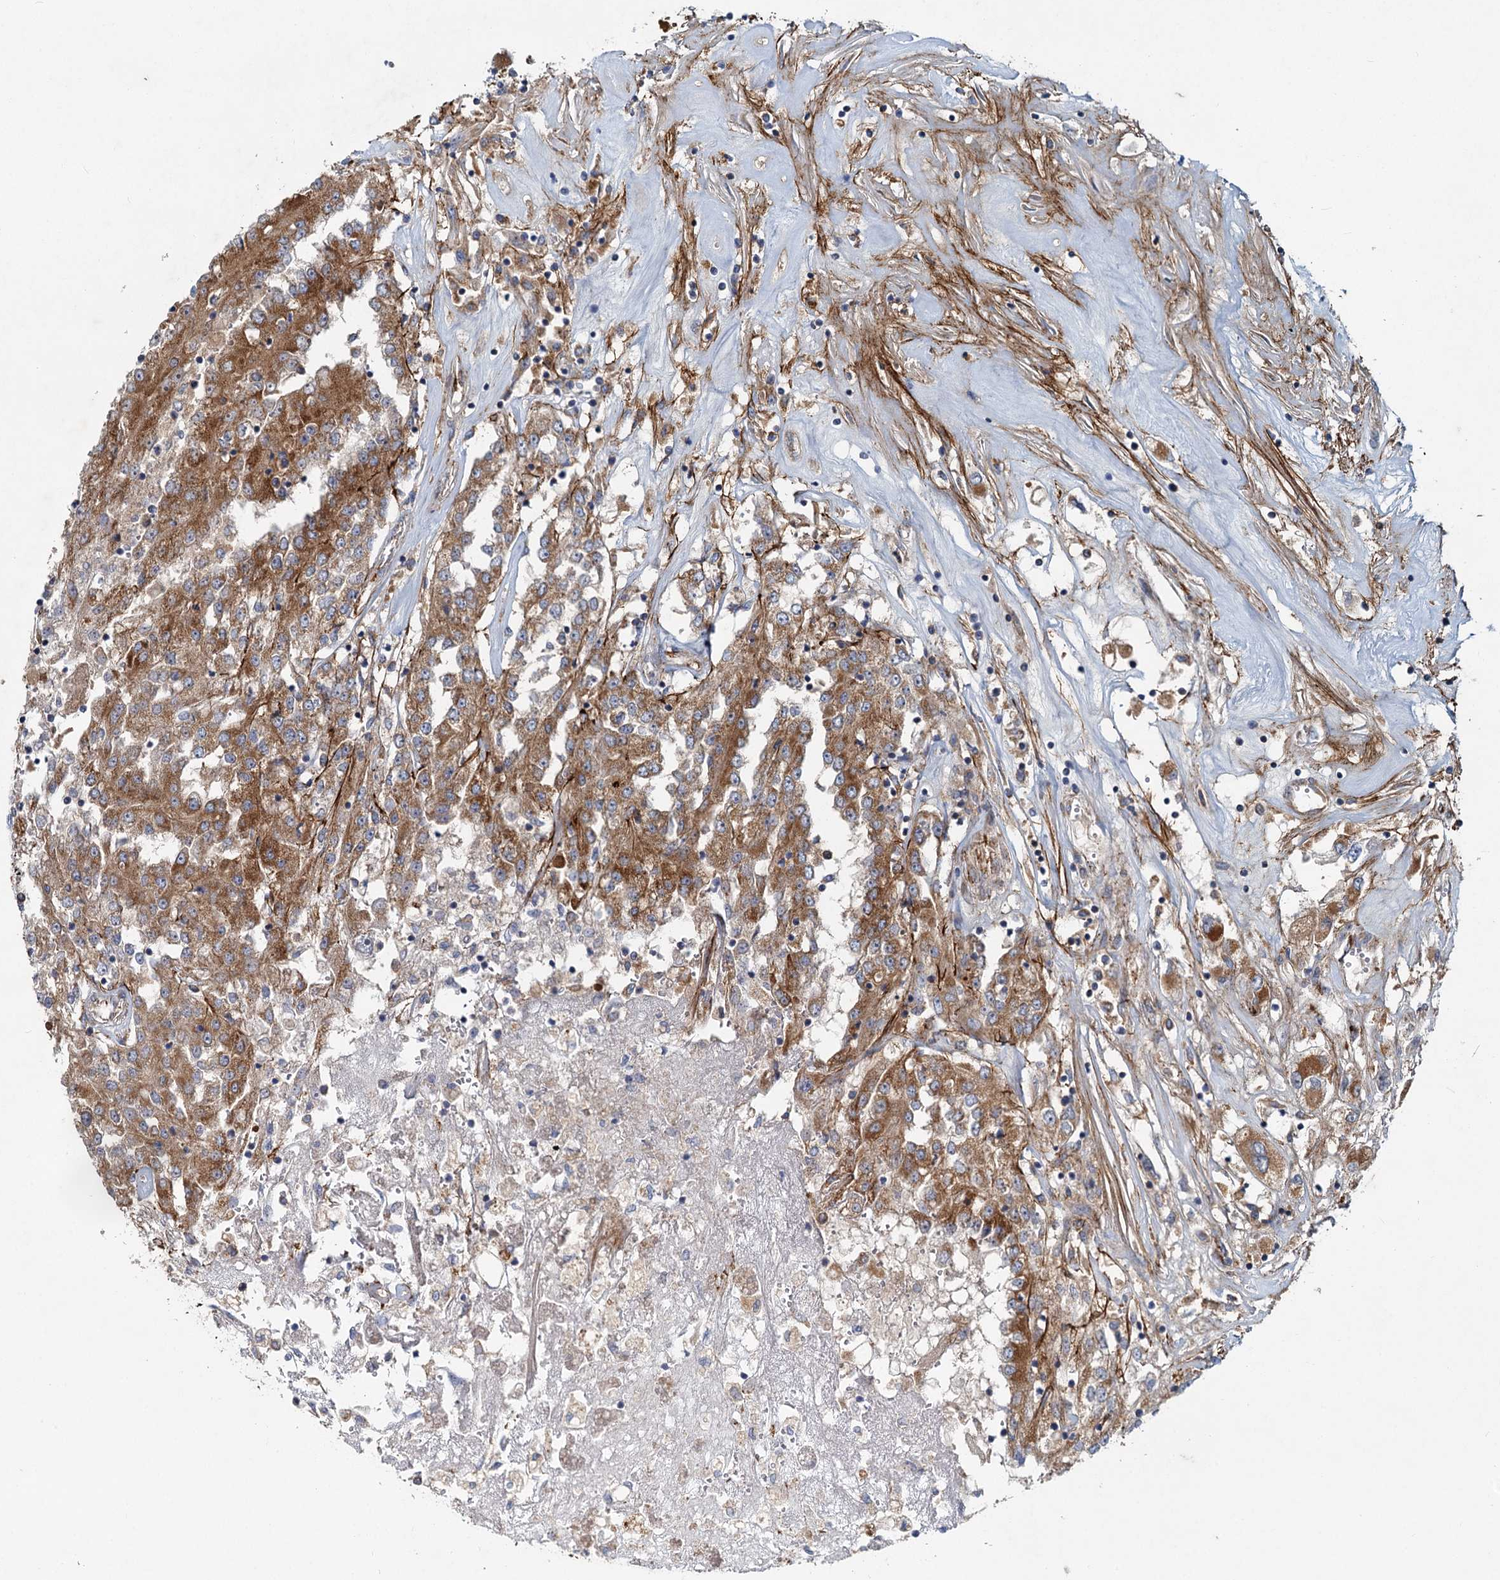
{"staining": {"intensity": "moderate", "quantity": ">75%", "location": "cytoplasmic/membranous"}, "tissue": "renal cancer", "cell_type": "Tumor cells", "image_type": "cancer", "snomed": [{"axis": "morphology", "description": "Adenocarcinoma, NOS"}, {"axis": "topography", "description": "Kidney"}], "caption": "Immunohistochemical staining of human adenocarcinoma (renal) displays medium levels of moderate cytoplasmic/membranous protein expression in approximately >75% of tumor cells. The staining was performed using DAB (3,3'-diaminobenzidine) to visualize the protein expression in brown, while the nuclei were stained in blue with hematoxylin (Magnification: 20x).", "gene": "ADCY2", "patient": {"sex": "female", "age": 52}}